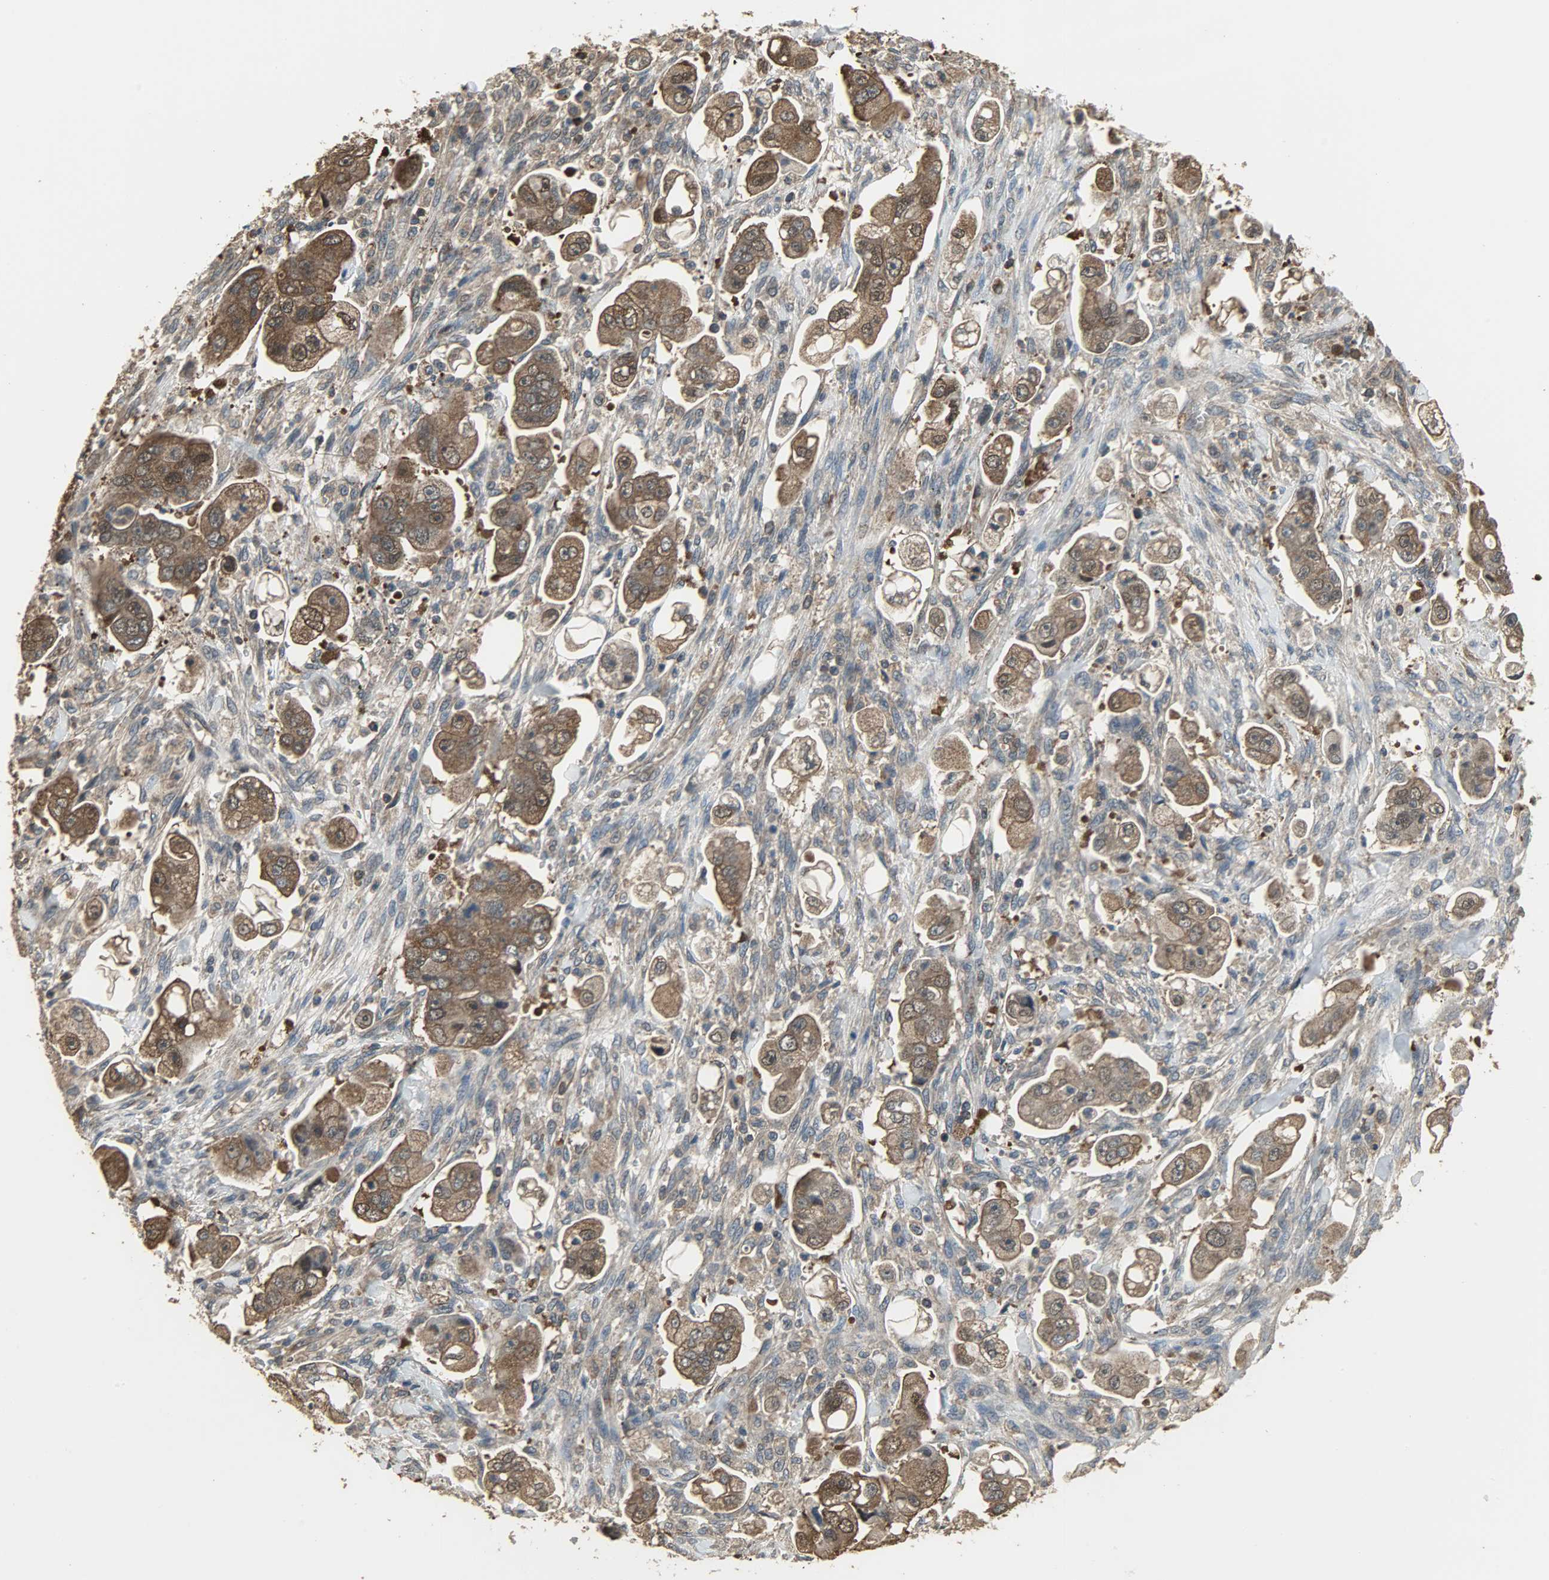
{"staining": {"intensity": "strong", "quantity": ">75%", "location": "cytoplasmic/membranous,nuclear"}, "tissue": "stomach cancer", "cell_type": "Tumor cells", "image_type": "cancer", "snomed": [{"axis": "morphology", "description": "Adenocarcinoma, NOS"}, {"axis": "topography", "description": "Stomach"}], "caption": "Immunohistochemical staining of stomach cancer (adenocarcinoma) exhibits high levels of strong cytoplasmic/membranous and nuclear protein staining in about >75% of tumor cells. (Brightfield microscopy of DAB IHC at high magnification).", "gene": "LDHB", "patient": {"sex": "male", "age": 62}}